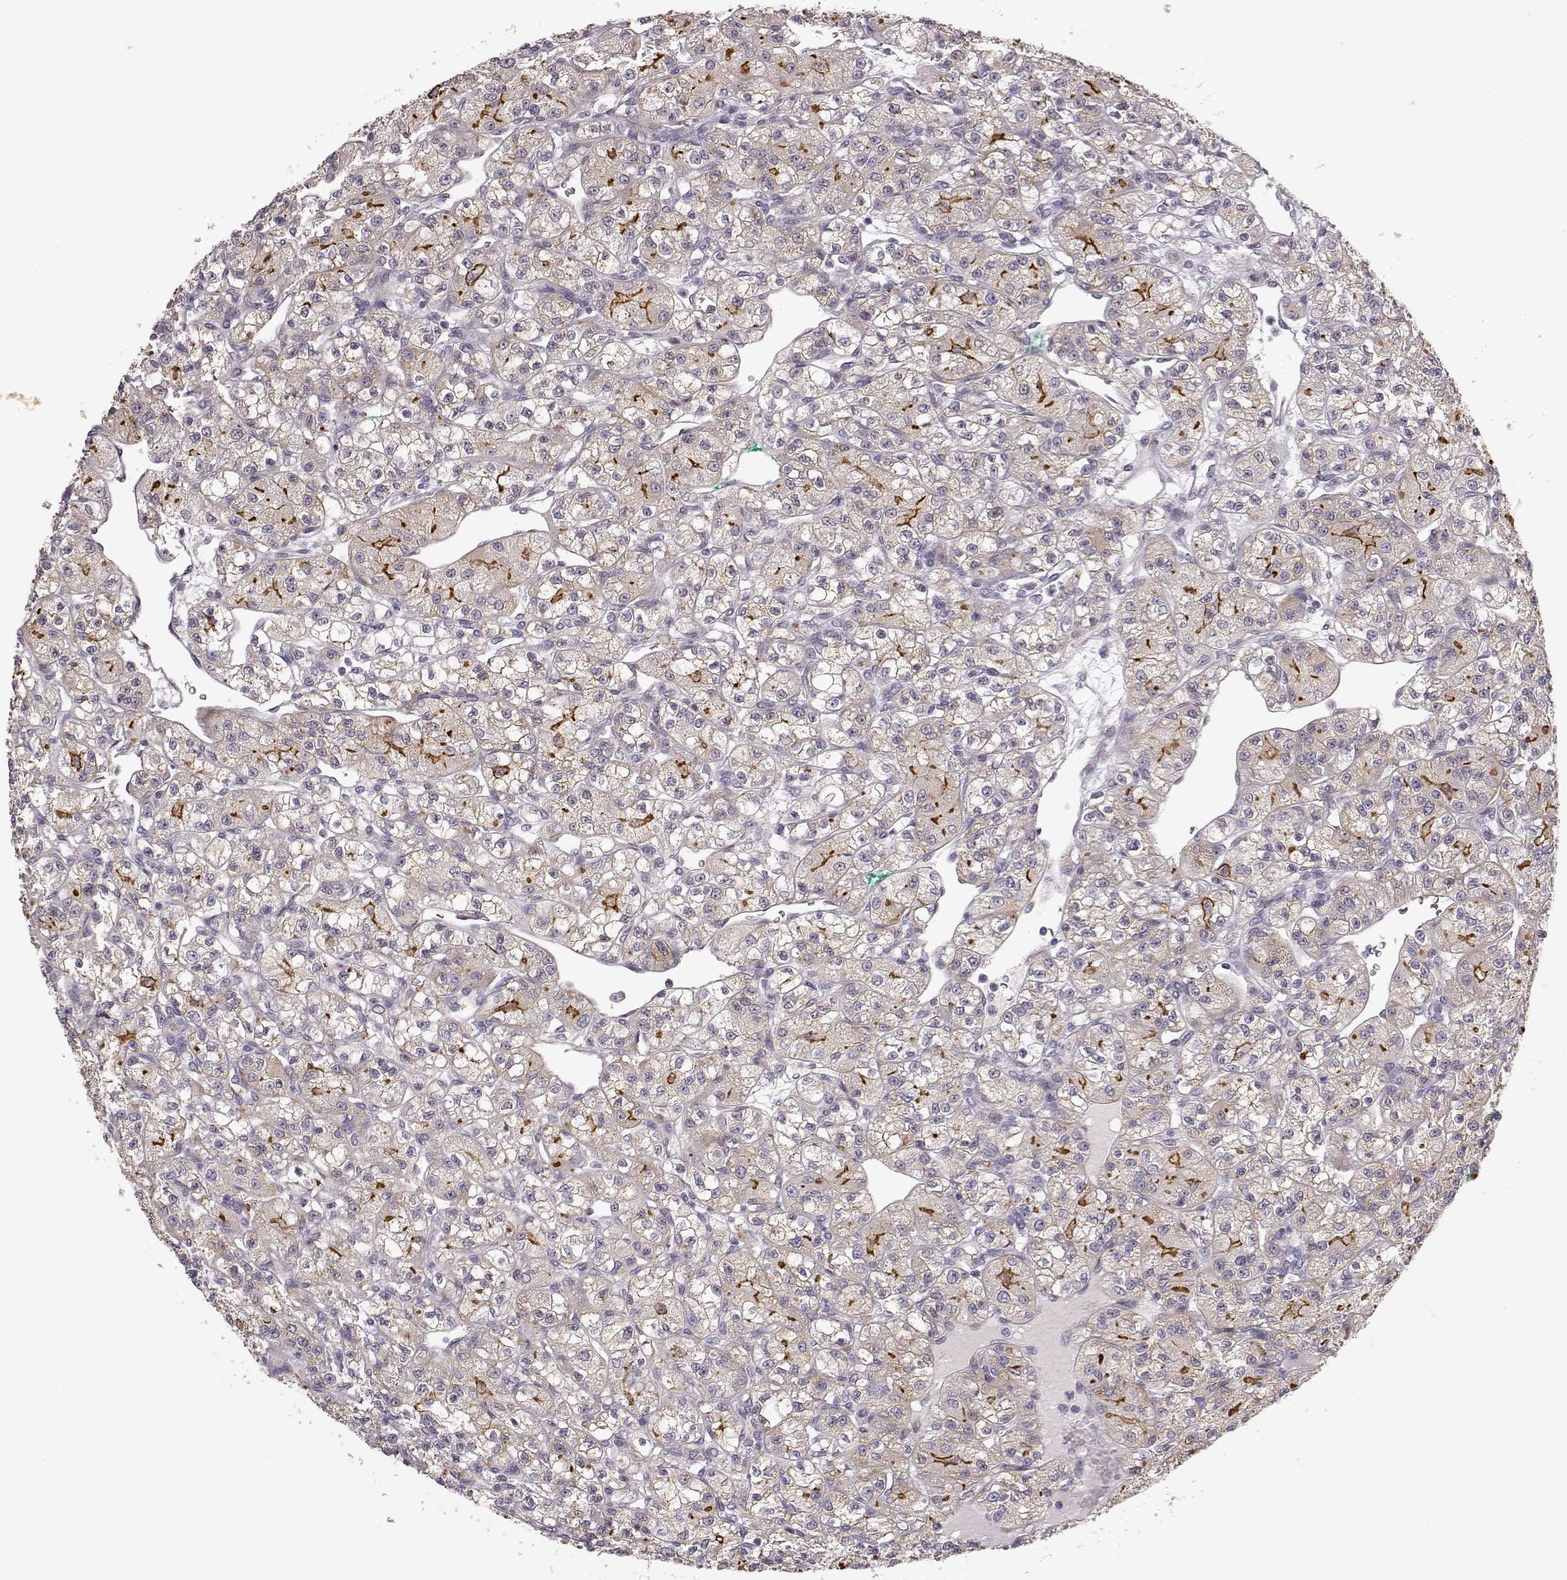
{"staining": {"intensity": "strong", "quantity": "<25%", "location": "cytoplasmic/membranous"}, "tissue": "renal cancer", "cell_type": "Tumor cells", "image_type": "cancer", "snomed": [{"axis": "morphology", "description": "Adenocarcinoma, NOS"}, {"axis": "topography", "description": "Kidney"}], "caption": "Adenocarcinoma (renal) stained with a protein marker exhibits strong staining in tumor cells.", "gene": "GHR", "patient": {"sex": "female", "age": 70}}